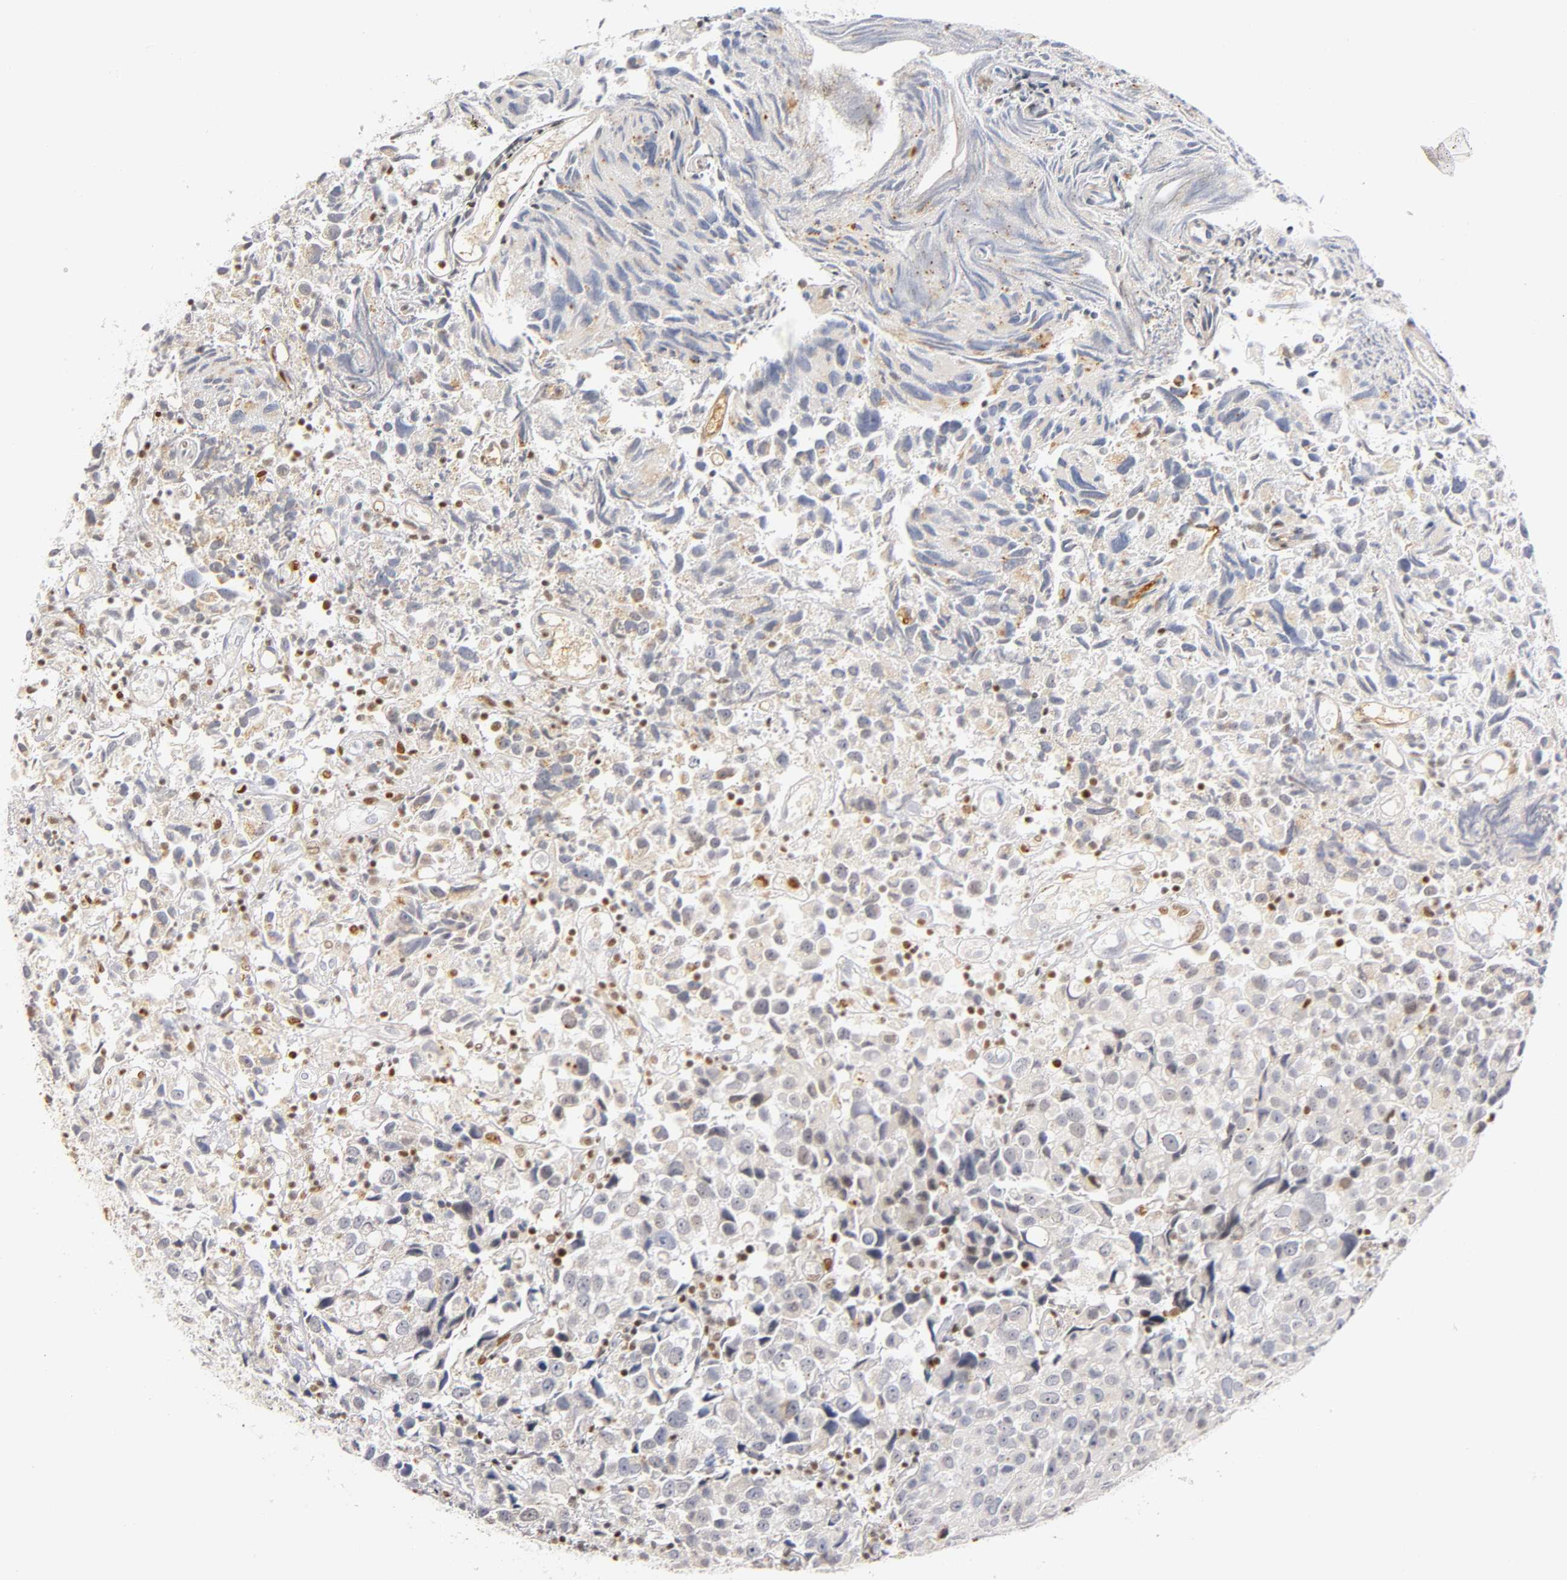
{"staining": {"intensity": "weak", "quantity": "25%-75%", "location": "cytoplasmic/membranous"}, "tissue": "urothelial cancer", "cell_type": "Tumor cells", "image_type": "cancer", "snomed": [{"axis": "morphology", "description": "Urothelial carcinoma, High grade"}, {"axis": "topography", "description": "Urinary bladder"}], "caption": "There is low levels of weak cytoplasmic/membranous staining in tumor cells of urothelial cancer, as demonstrated by immunohistochemical staining (brown color).", "gene": "RUNX1", "patient": {"sex": "female", "age": 75}}